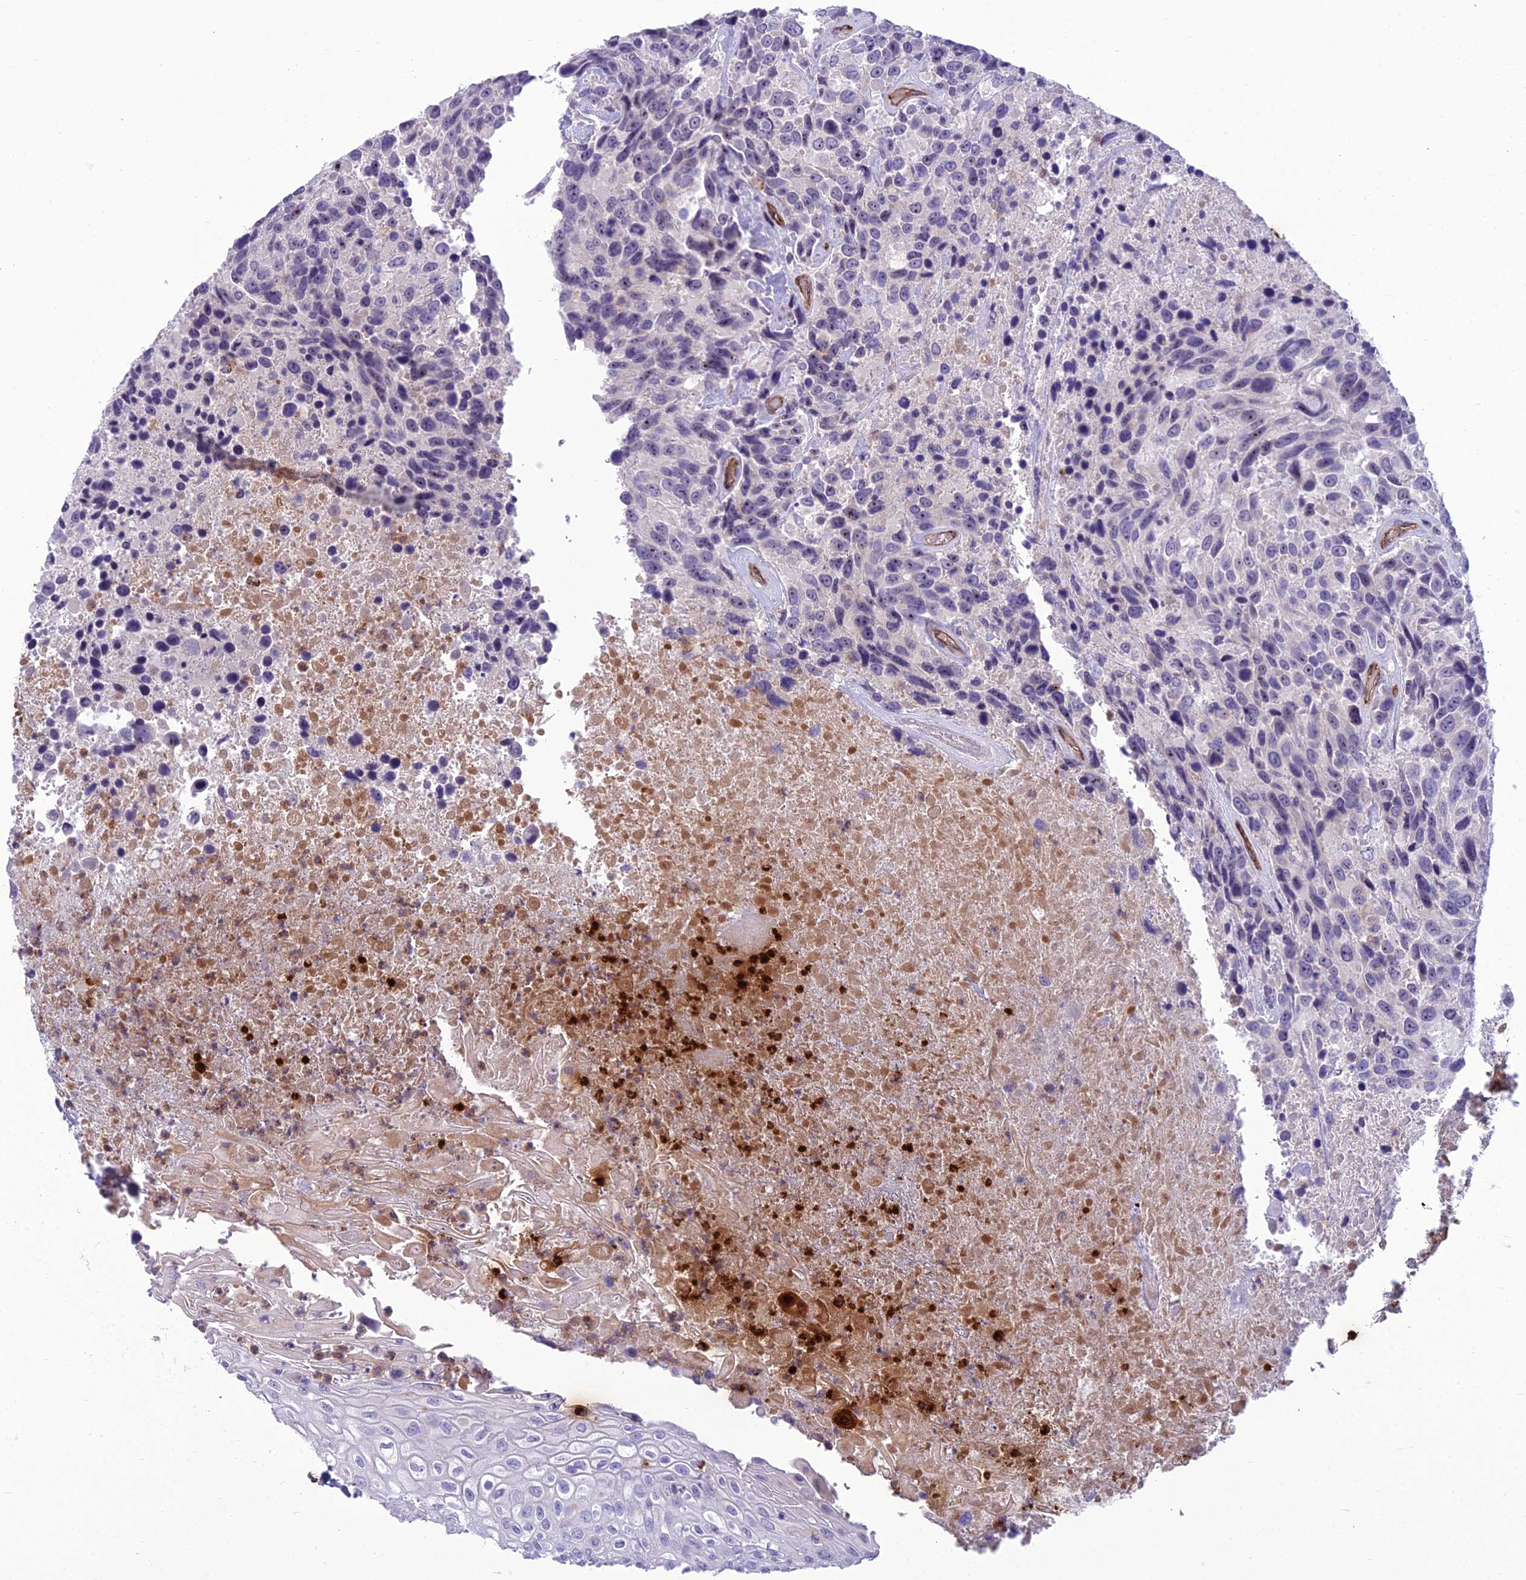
{"staining": {"intensity": "negative", "quantity": "none", "location": "none"}, "tissue": "urothelial cancer", "cell_type": "Tumor cells", "image_type": "cancer", "snomed": [{"axis": "morphology", "description": "Urothelial carcinoma, High grade"}, {"axis": "topography", "description": "Urinary bladder"}], "caption": "The micrograph exhibits no staining of tumor cells in urothelial cancer.", "gene": "BBS7", "patient": {"sex": "female", "age": 70}}